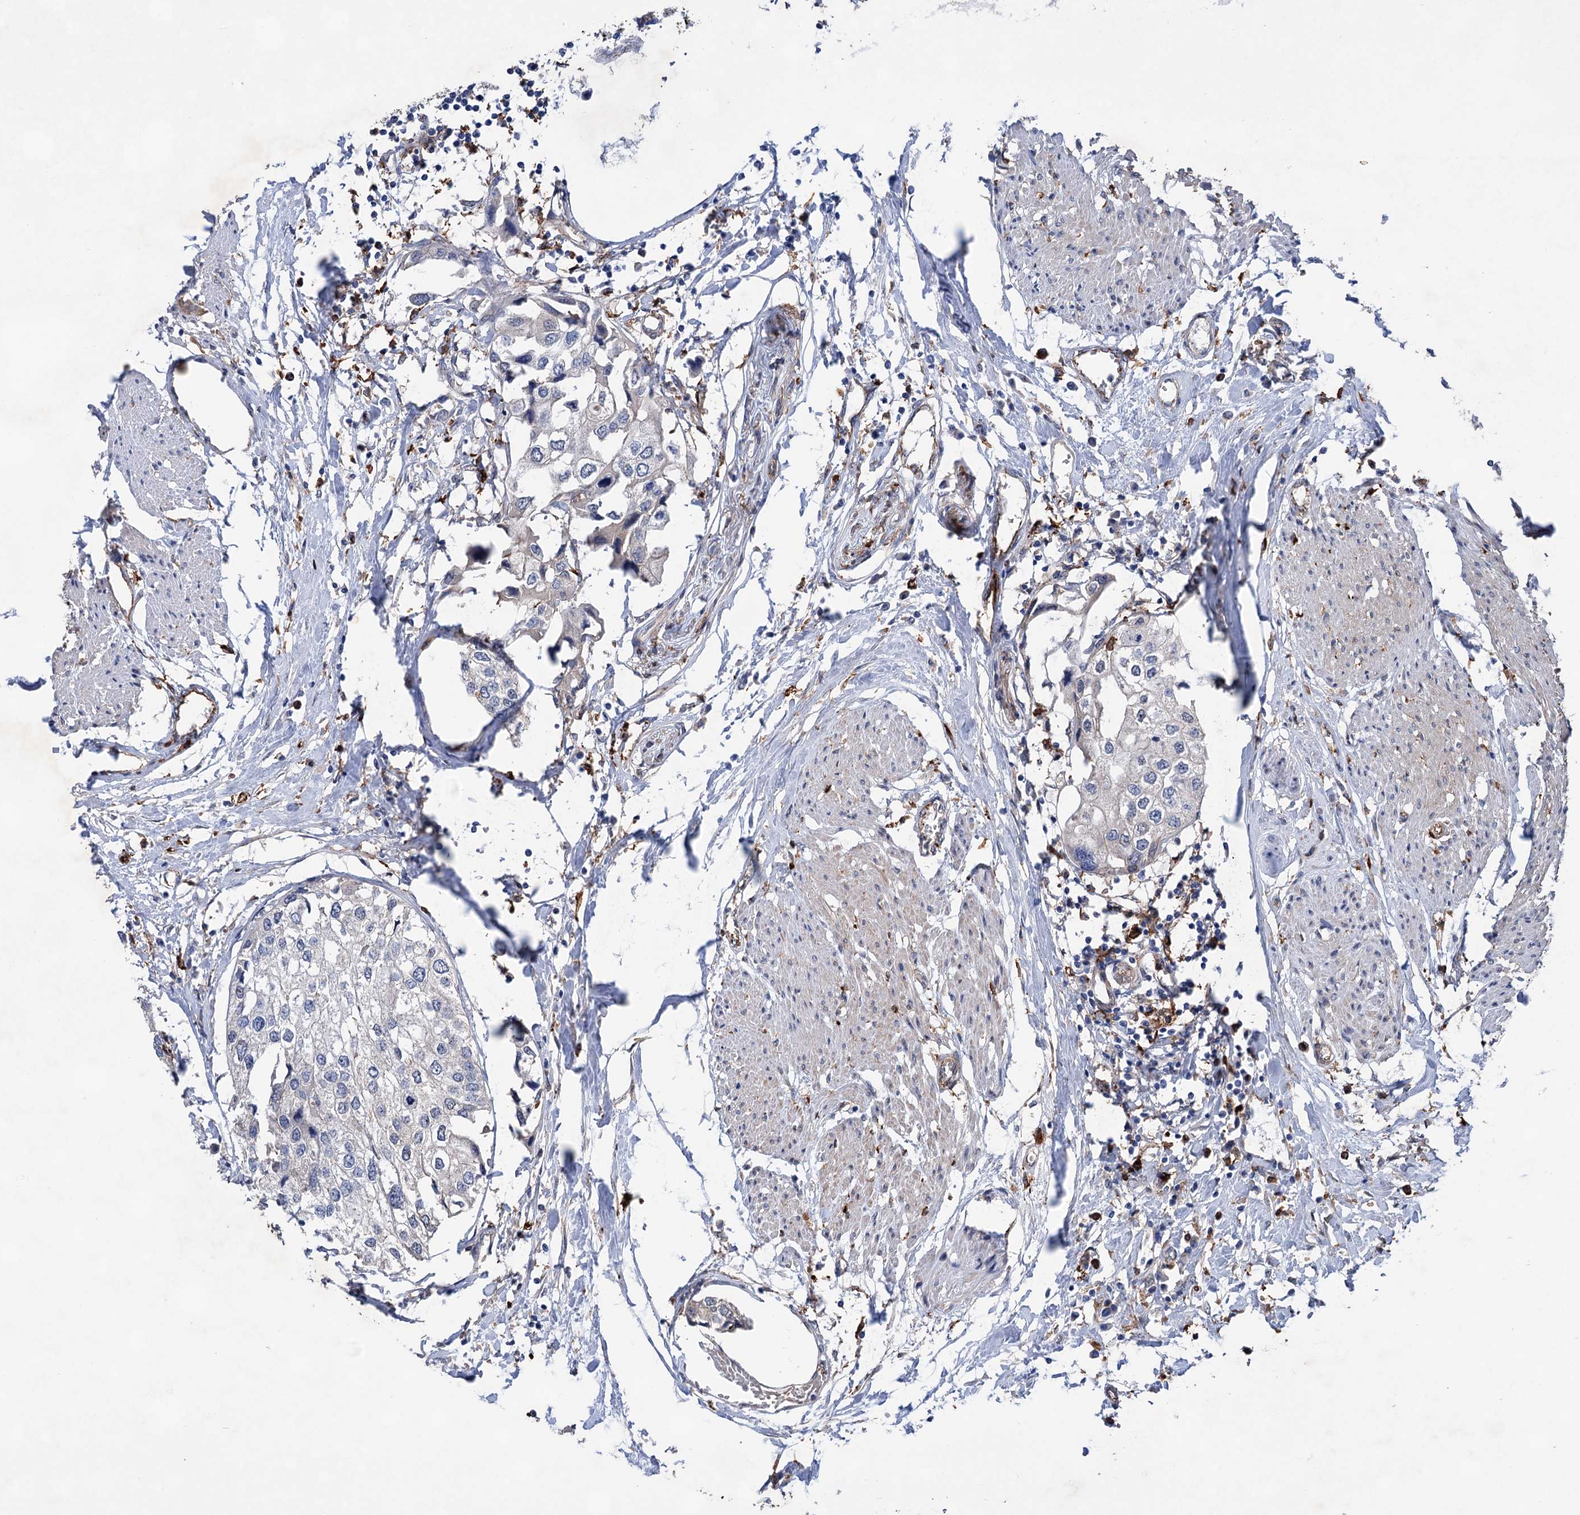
{"staining": {"intensity": "negative", "quantity": "none", "location": "none"}, "tissue": "urothelial cancer", "cell_type": "Tumor cells", "image_type": "cancer", "snomed": [{"axis": "morphology", "description": "Urothelial carcinoma, High grade"}, {"axis": "topography", "description": "Urinary bladder"}], "caption": "Tumor cells are negative for protein expression in human urothelial cancer. (DAB IHC, high magnification).", "gene": "TMTC3", "patient": {"sex": "male", "age": 64}}